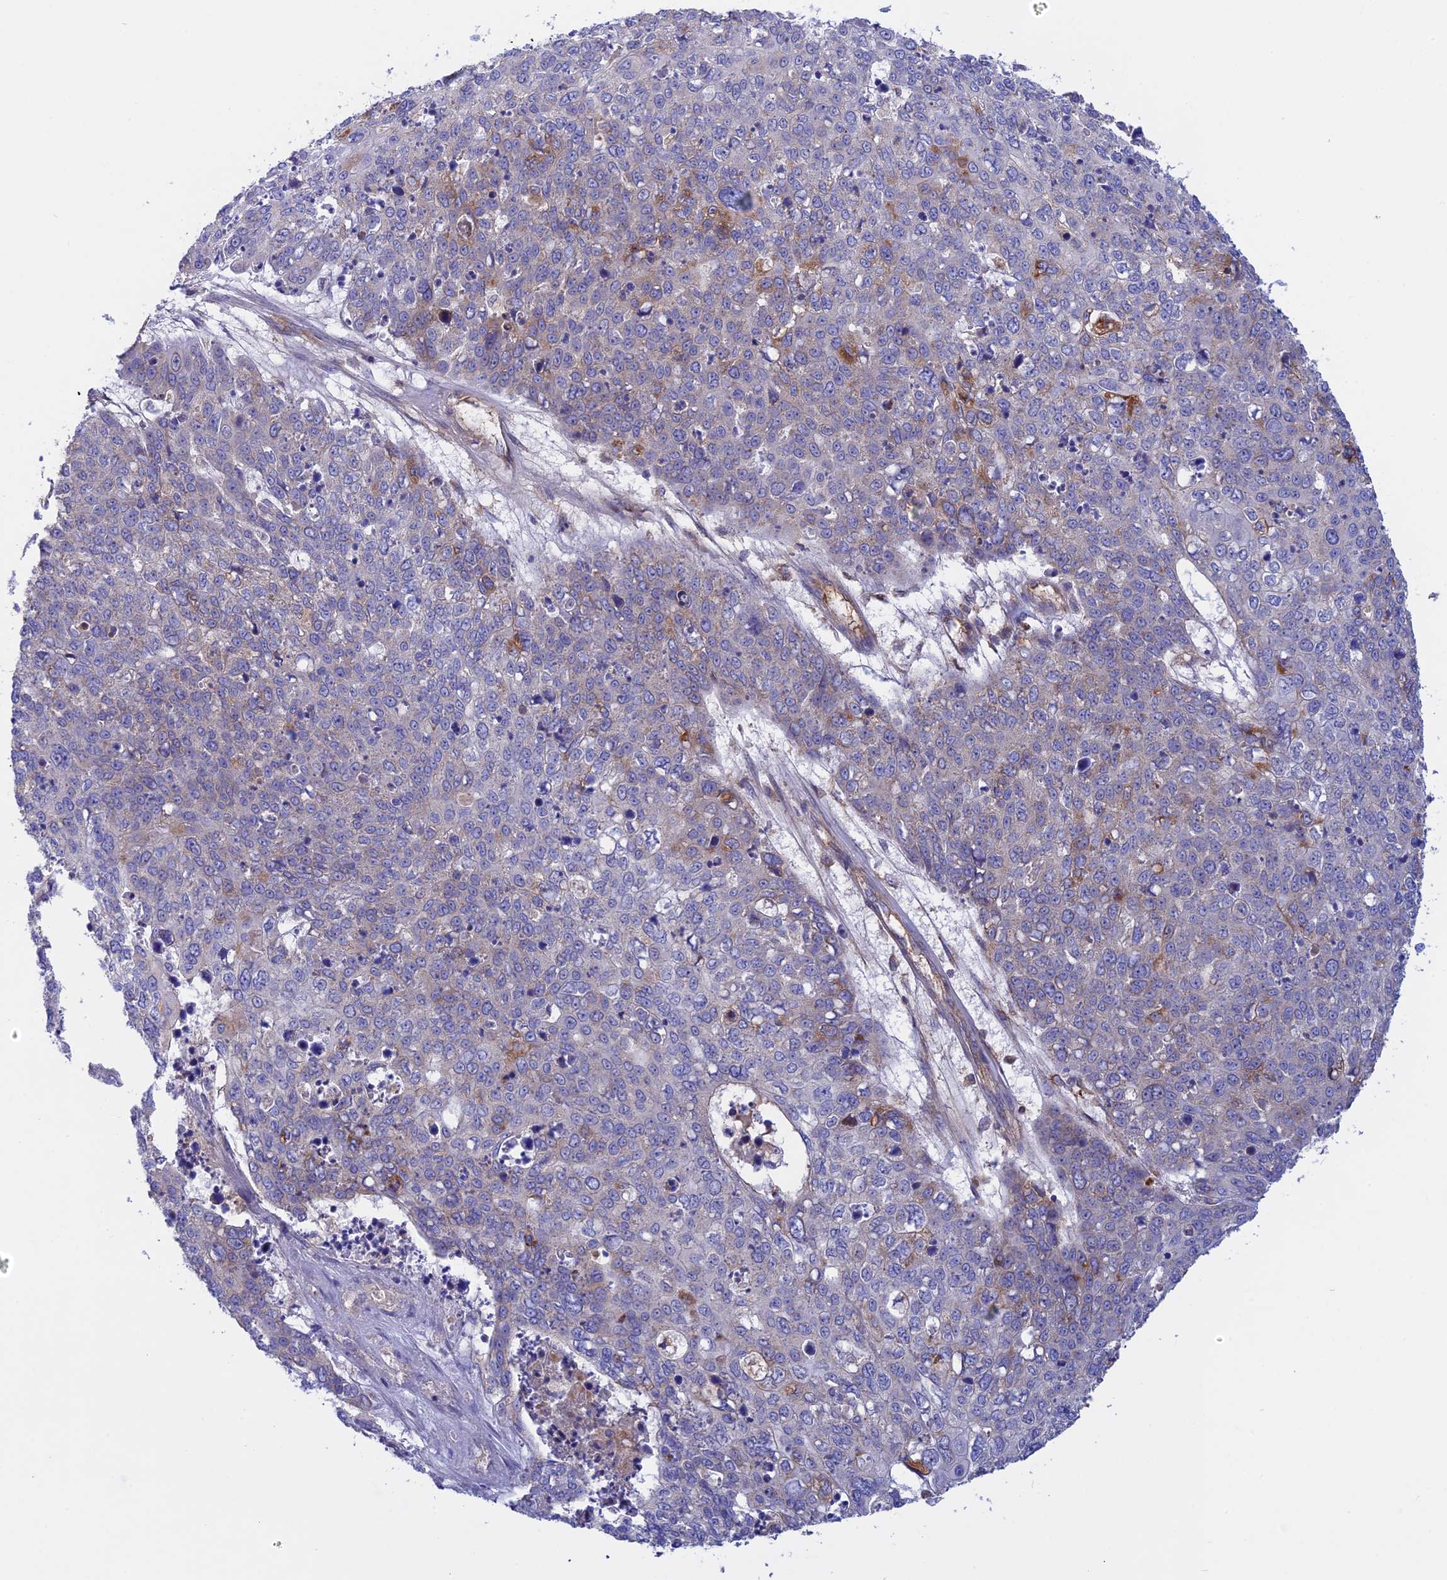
{"staining": {"intensity": "moderate", "quantity": "<25%", "location": "cytoplasmic/membranous"}, "tissue": "skin cancer", "cell_type": "Tumor cells", "image_type": "cancer", "snomed": [{"axis": "morphology", "description": "Squamous cell carcinoma, NOS"}, {"axis": "topography", "description": "Skin"}], "caption": "The immunohistochemical stain shows moderate cytoplasmic/membranous expression in tumor cells of skin squamous cell carcinoma tissue.", "gene": "GCDH", "patient": {"sex": "male", "age": 71}}